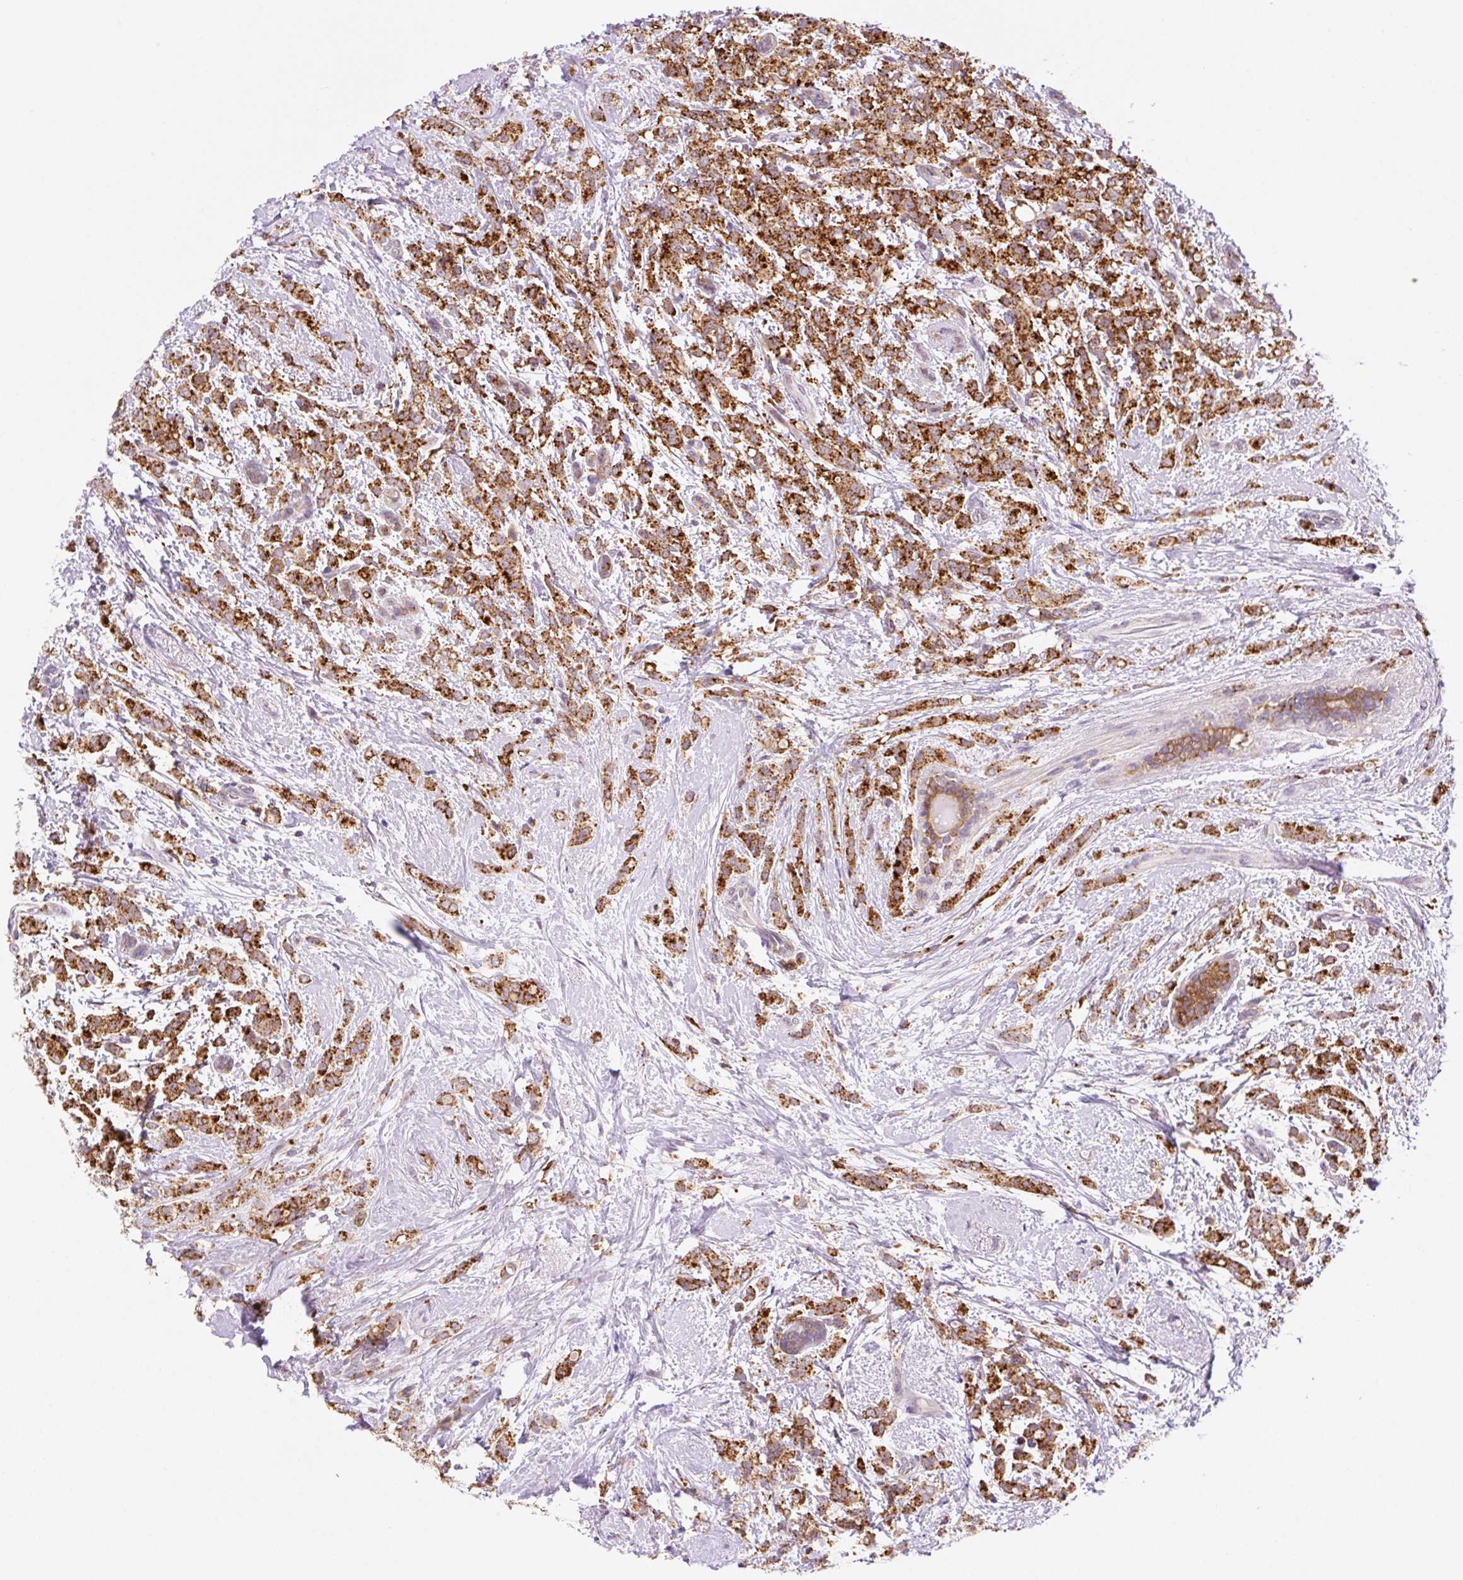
{"staining": {"intensity": "strong", "quantity": ">75%", "location": "cytoplasmic/membranous"}, "tissue": "breast cancer", "cell_type": "Tumor cells", "image_type": "cancer", "snomed": [{"axis": "morphology", "description": "Lobular carcinoma"}, {"axis": "topography", "description": "Breast"}], "caption": "Immunohistochemistry of human lobular carcinoma (breast) shows high levels of strong cytoplasmic/membranous positivity in approximately >75% of tumor cells. The staining is performed using DAB brown chromogen to label protein expression. The nuclei are counter-stained blue using hematoxylin.", "gene": "CEBPZOS", "patient": {"sex": "female", "age": 68}}